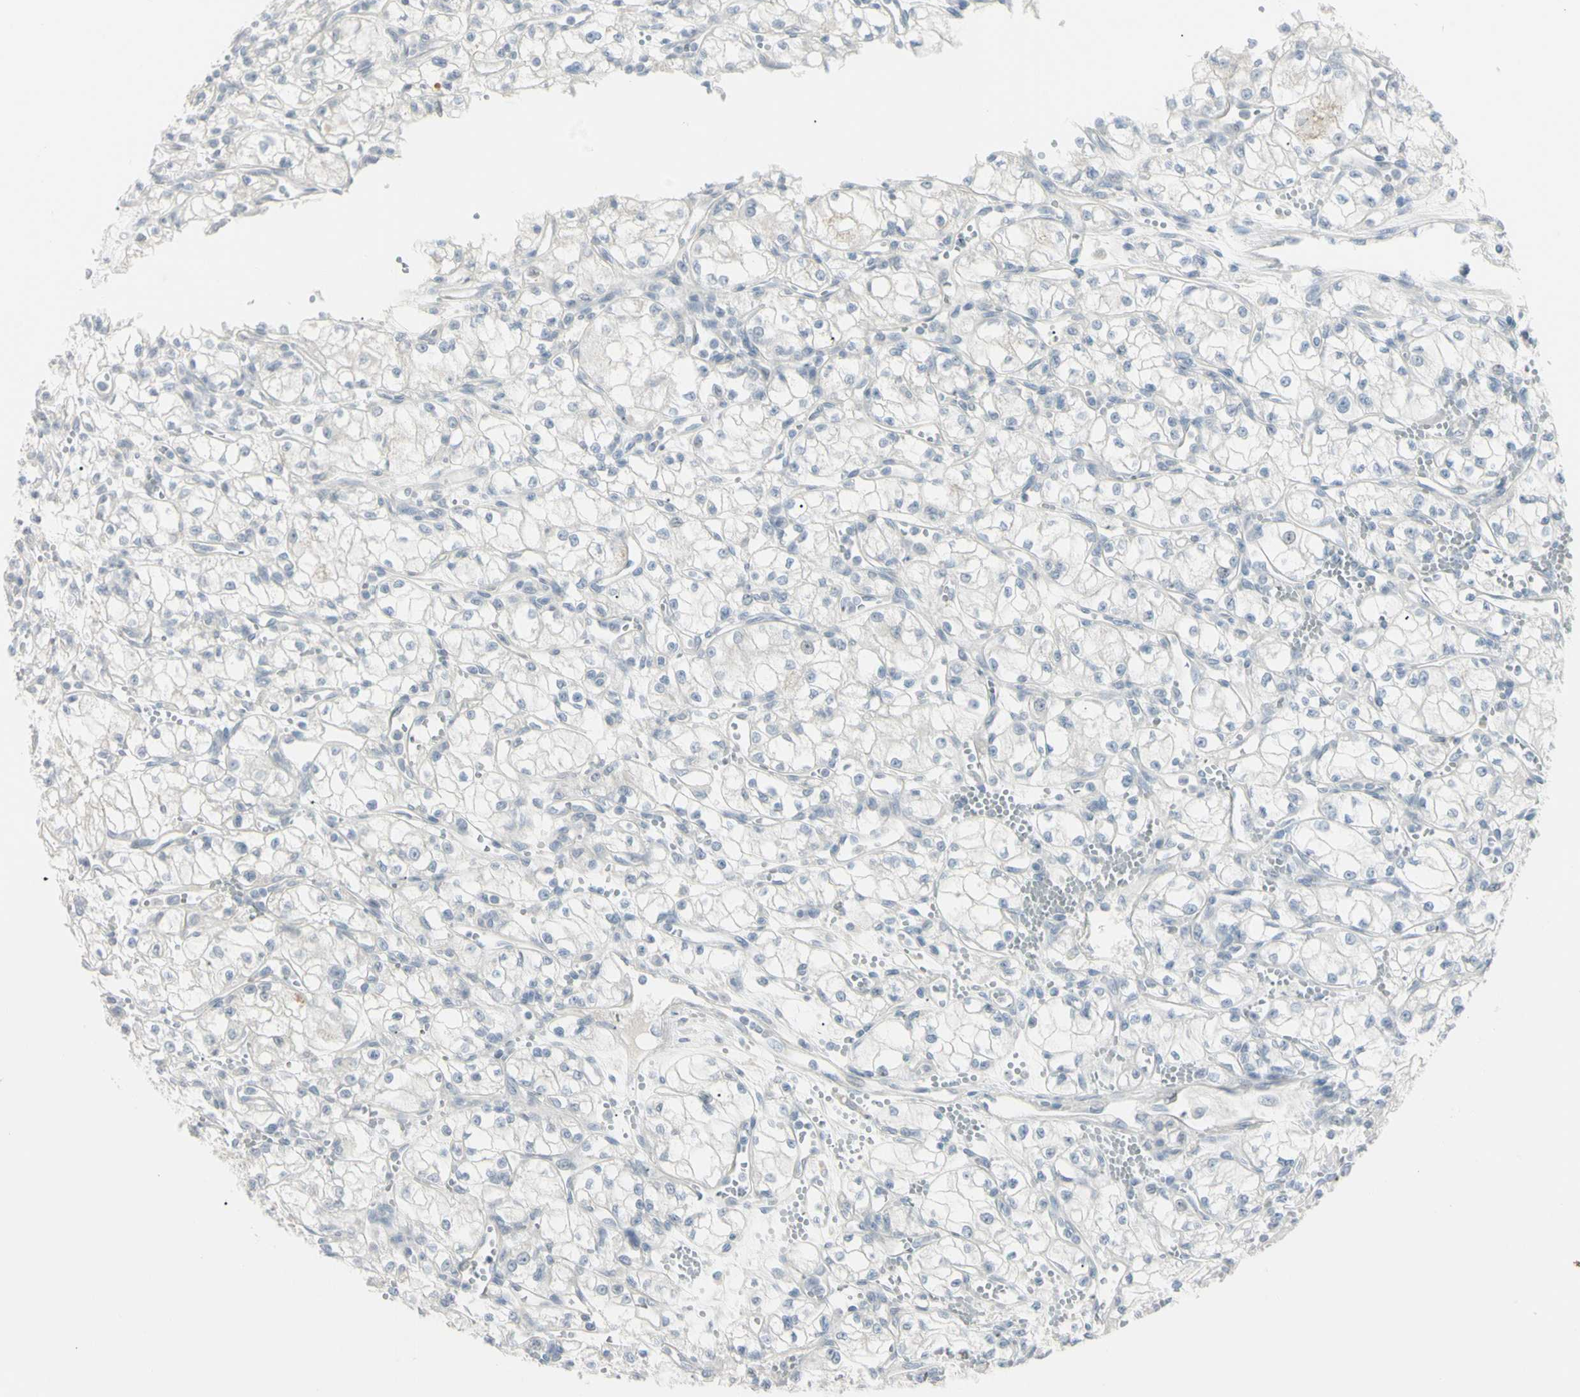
{"staining": {"intensity": "negative", "quantity": "none", "location": "none"}, "tissue": "renal cancer", "cell_type": "Tumor cells", "image_type": "cancer", "snomed": [{"axis": "morphology", "description": "Normal tissue, NOS"}, {"axis": "morphology", "description": "Adenocarcinoma, NOS"}, {"axis": "topography", "description": "Kidney"}], "caption": "A high-resolution micrograph shows immunohistochemistry staining of renal adenocarcinoma, which exhibits no significant staining in tumor cells.", "gene": "PIP", "patient": {"sex": "male", "age": 59}}